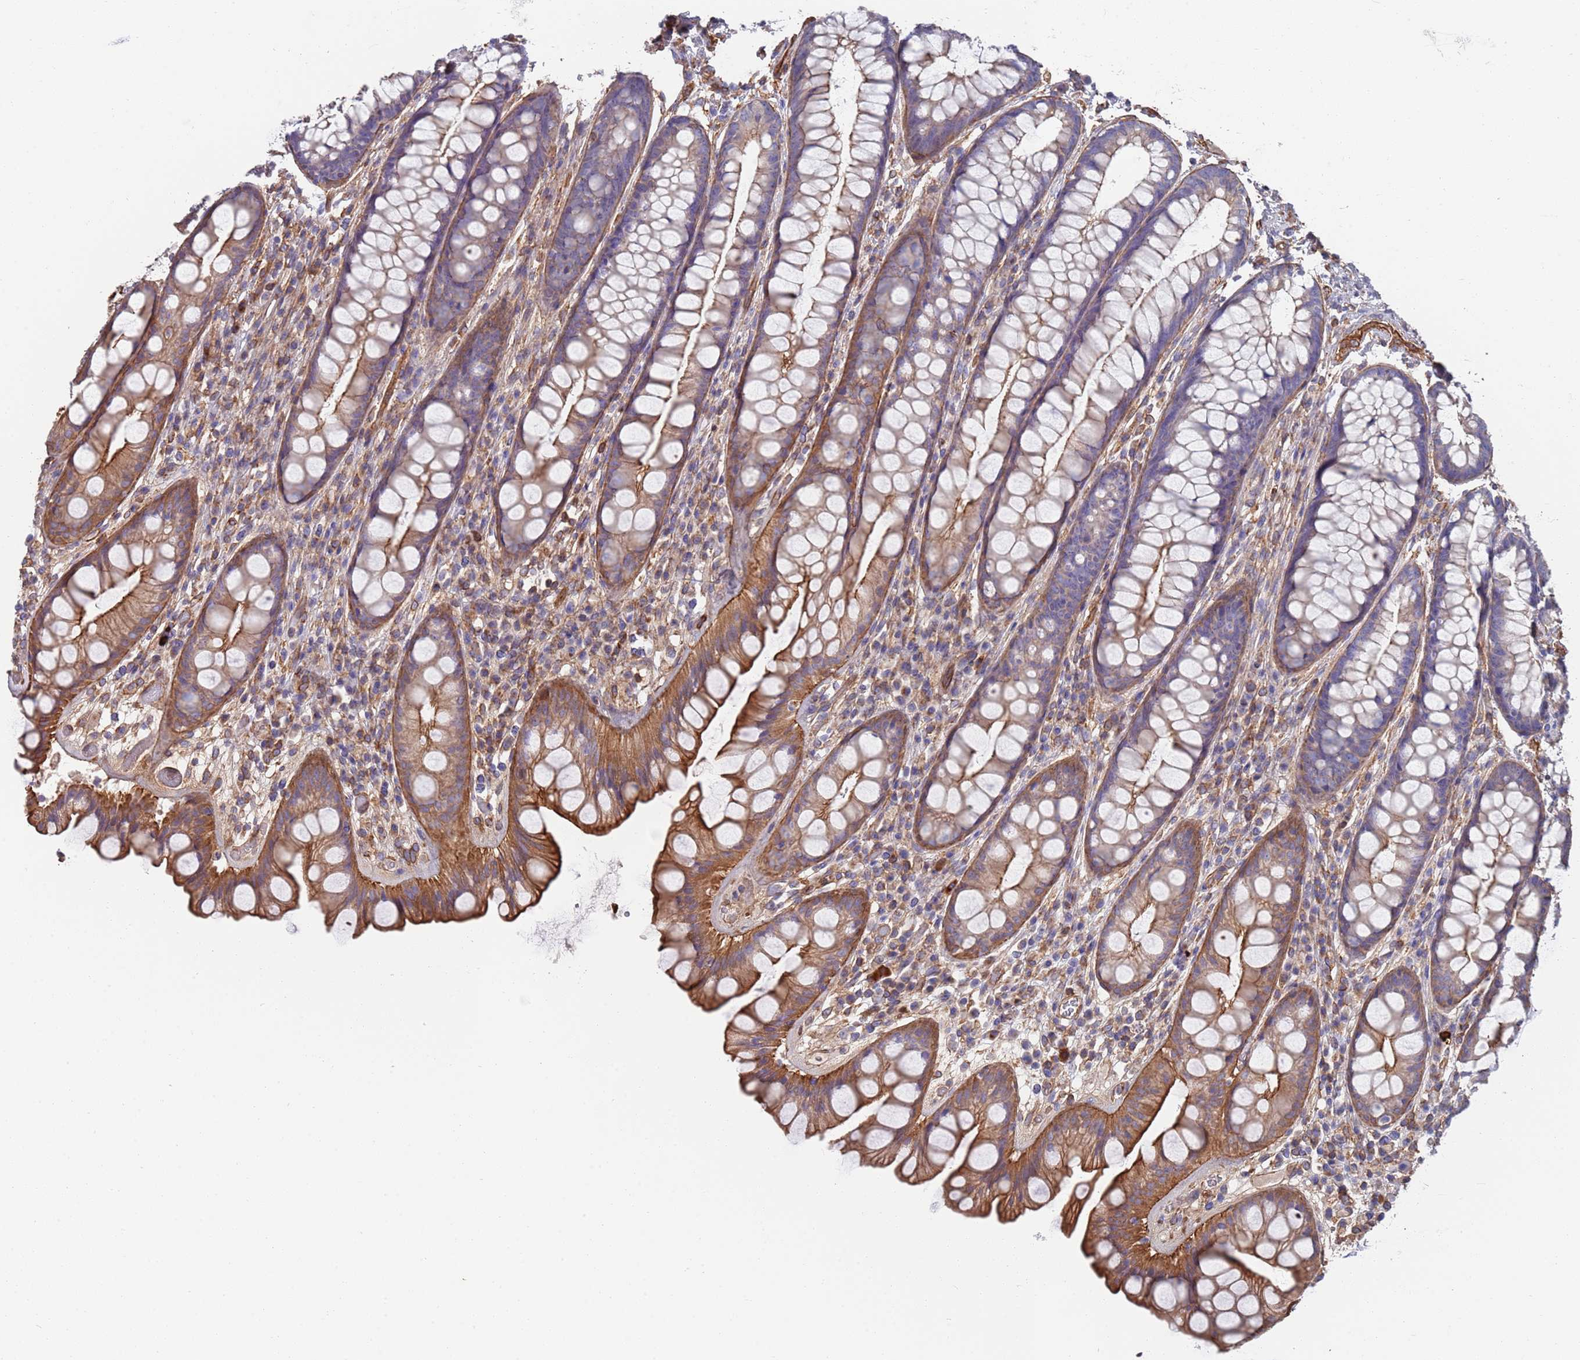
{"staining": {"intensity": "moderate", "quantity": ">75%", "location": "cytoplasmic/membranous"}, "tissue": "rectum", "cell_type": "Glandular cells", "image_type": "normal", "snomed": [{"axis": "morphology", "description": "Normal tissue, NOS"}, {"axis": "topography", "description": "Rectum"}], "caption": "Protein staining of benign rectum displays moderate cytoplasmic/membranous staining in approximately >75% of glandular cells.", "gene": "JAKMIP2", "patient": {"sex": "male", "age": 74}}